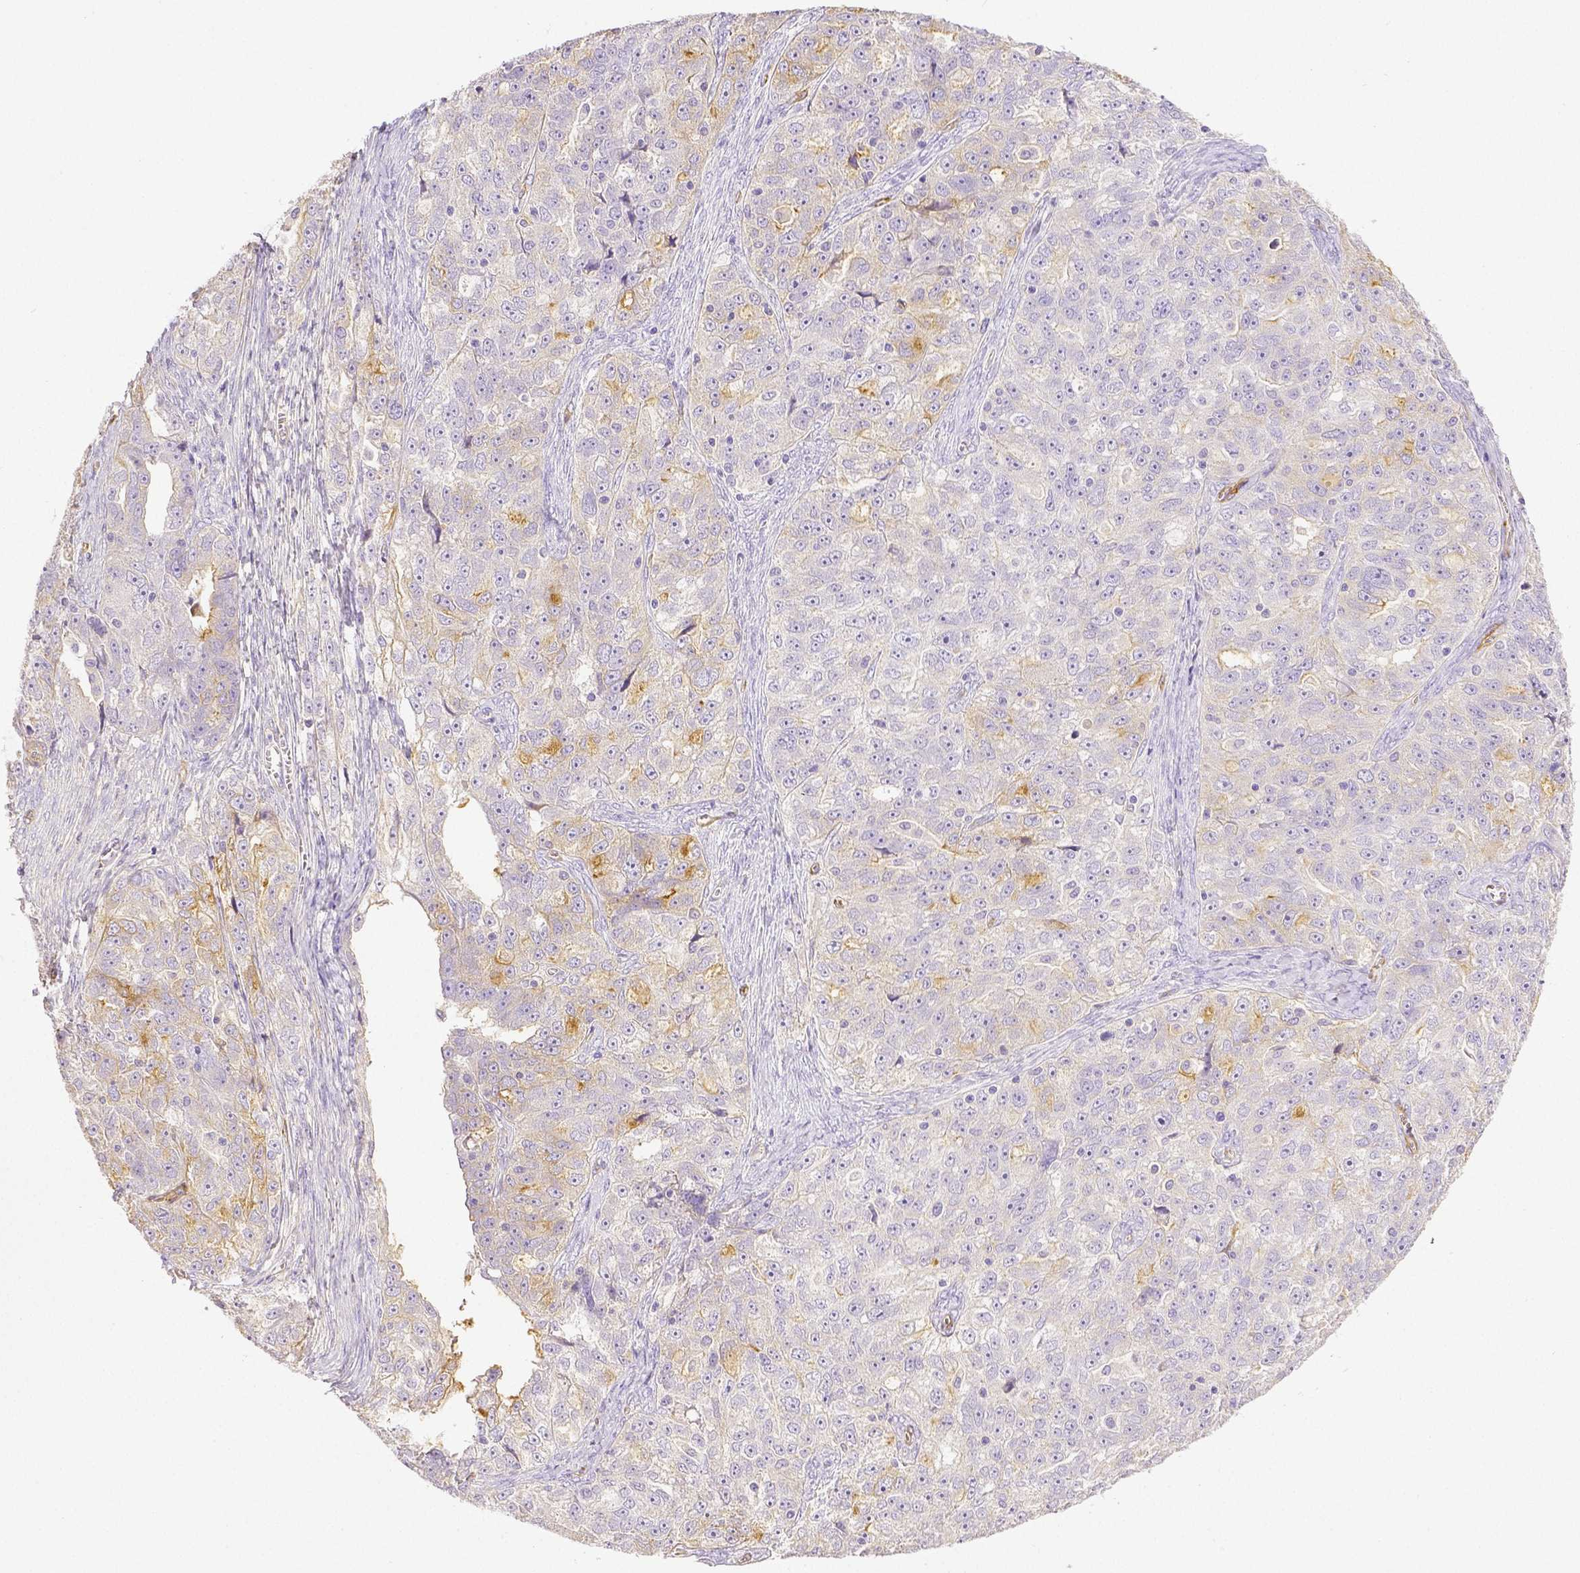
{"staining": {"intensity": "weak", "quantity": "<25%", "location": "cytoplasmic/membranous"}, "tissue": "ovarian cancer", "cell_type": "Tumor cells", "image_type": "cancer", "snomed": [{"axis": "morphology", "description": "Cystadenocarcinoma, serous, NOS"}, {"axis": "topography", "description": "Ovary"}], "caption": "High power microscopy micrograph of an immunohistochemistry (IHC) histopathology image of ovarian serous cystadenocarcinoma, revealing no significant staining in tumor cells.", "gene": "THY1", "patient": {"sex": "female", "age": 51}}